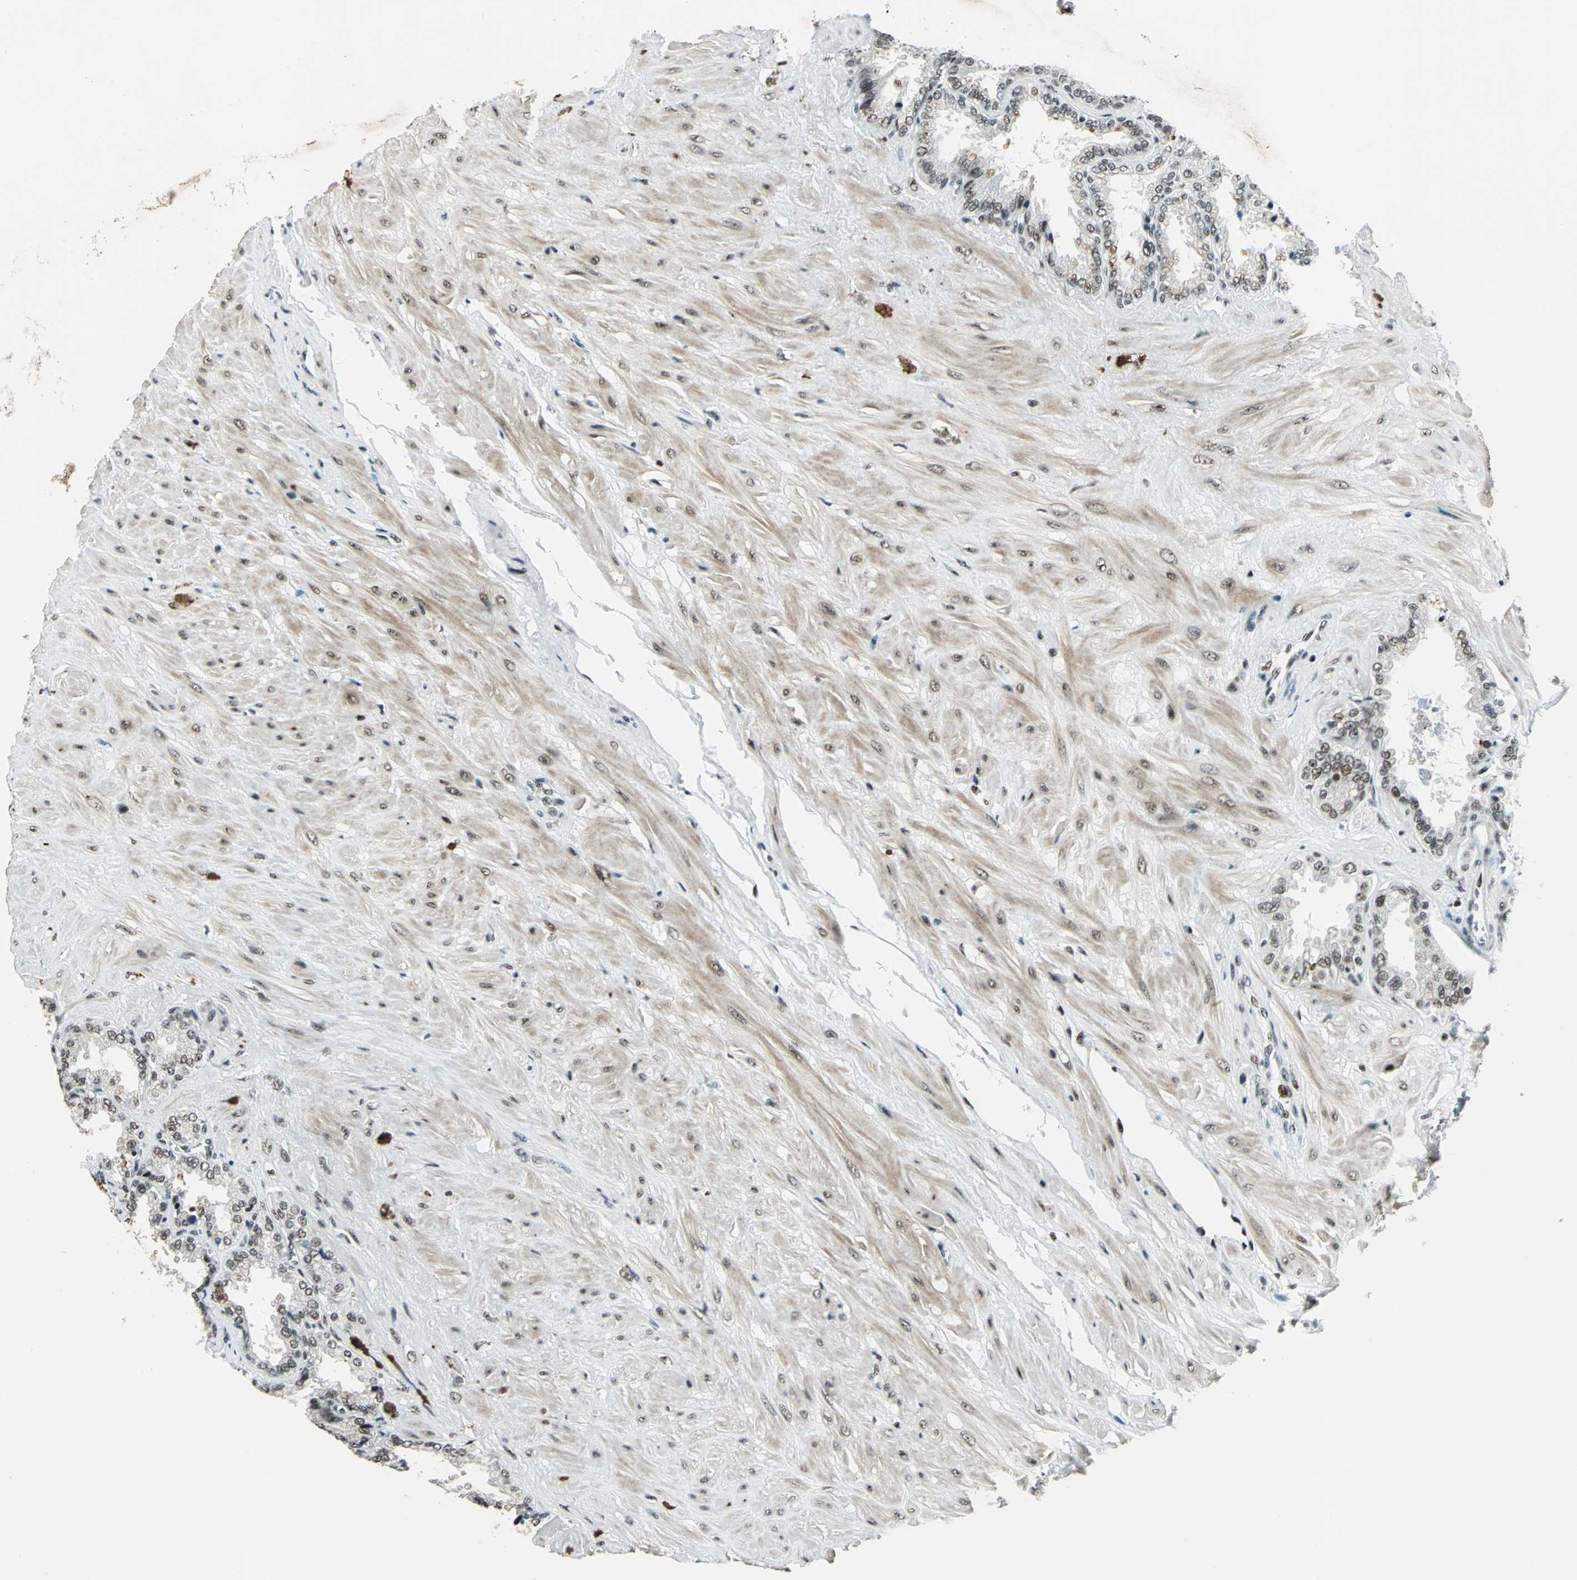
{"staining": {"intensity": "moderate", "quantity": ">75%", "location": "nuclear"}, "tissue": "seminal vesicle", "cell_type": "Glandular cells", "image_type": "normal", "snomed": [{"axis": "morphology", "description": "Normal tissue, NOS"}, {"axis": "topography", "description": "Seminal veicle"}], "caption": "Immunohistochemical staining of unremarkable human seminal vesicle reveals medium levels of moderate nuclear staining in about >75% of glandular cells. Immunohistochemistry (ihc) stains the protein of interest in brown and the nuclei are stained blue.", "gene": "KAT6B", "patient": {"sex": "male", "age": 46}}